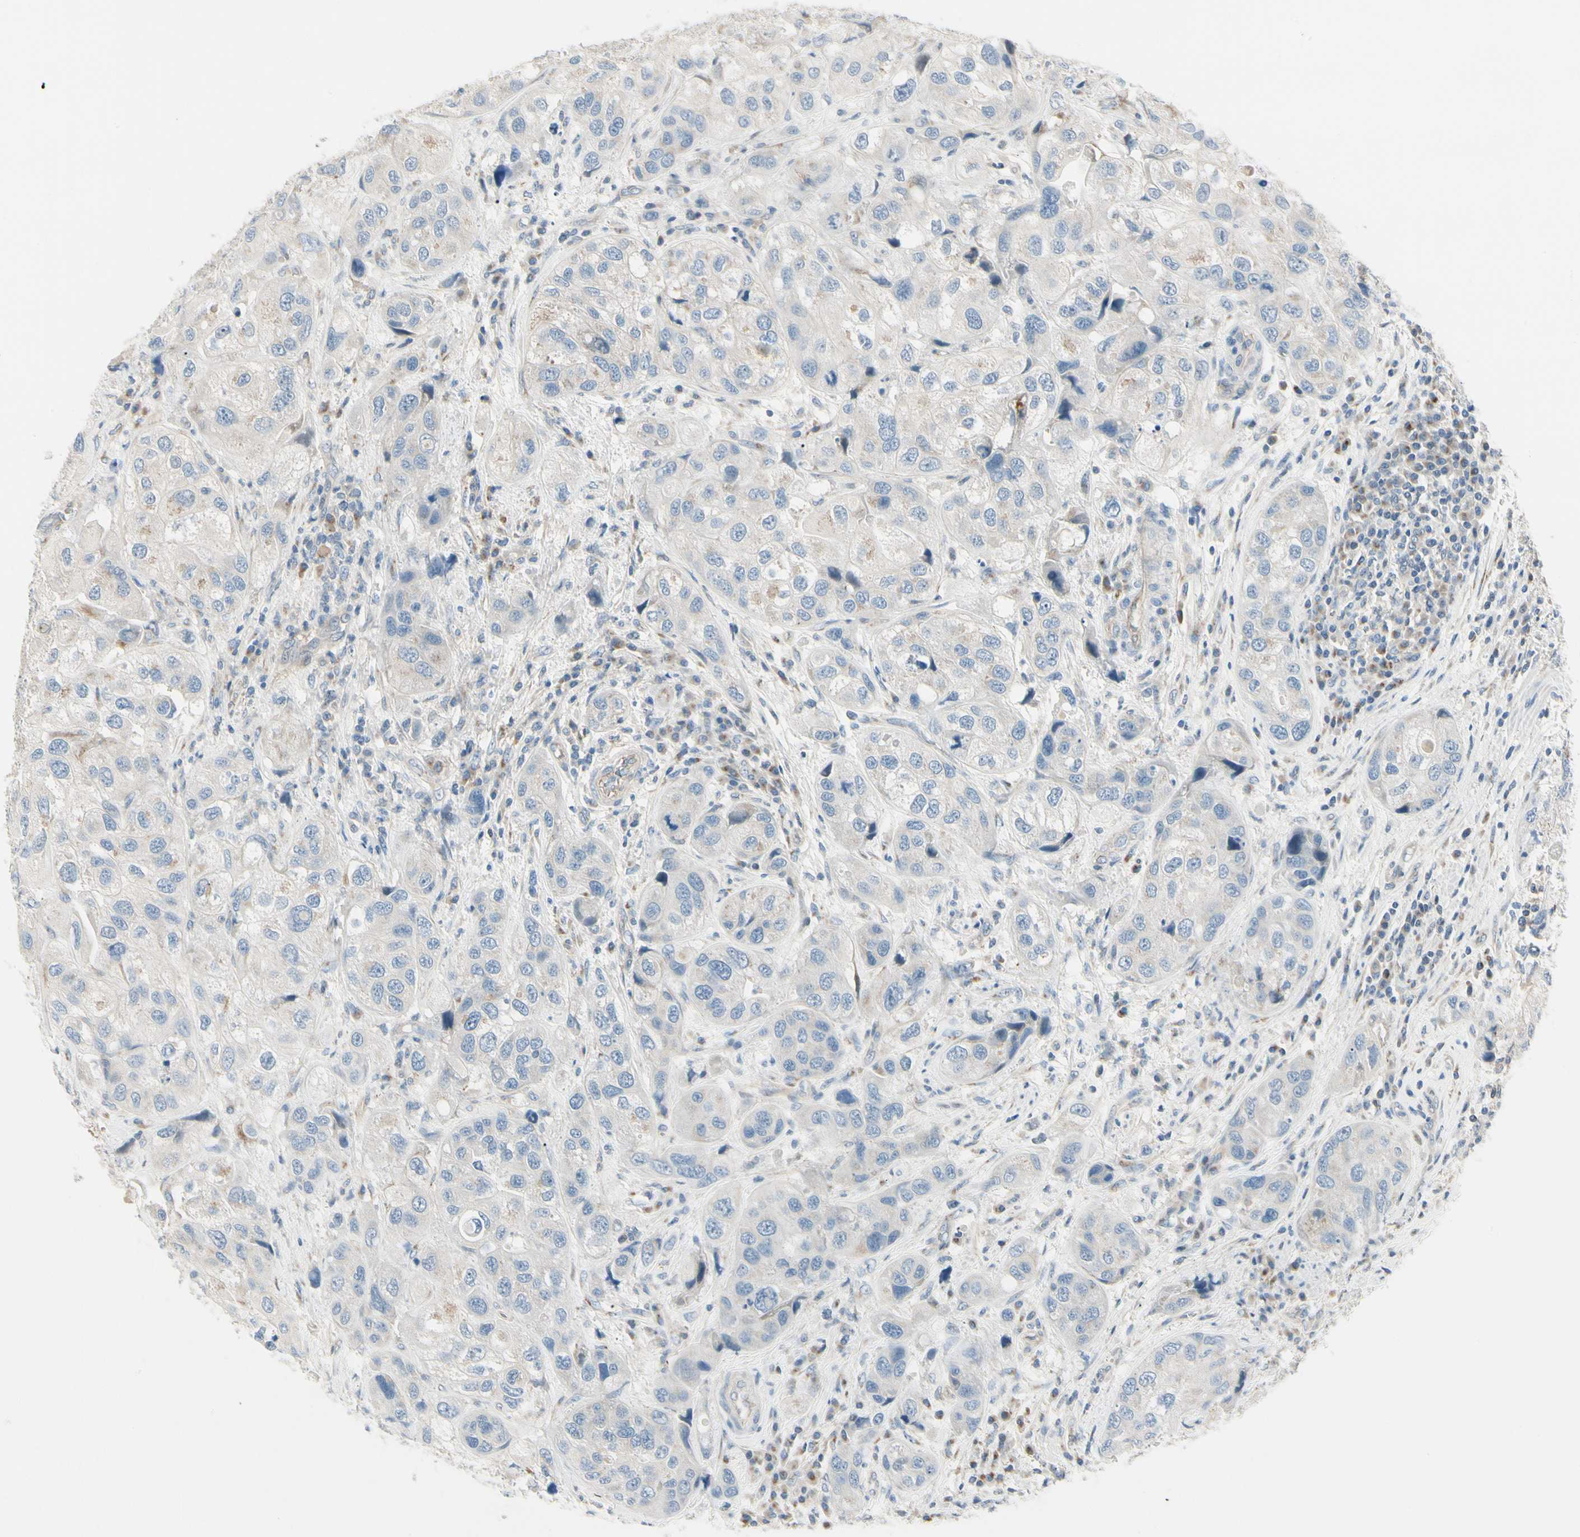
{"staining": {"intensity": "weak", "quantity": "<25%", "location": "cytoplasmic/membranous"}, "tissue": "urothelial cancer", "cell_type": "Tumor cells", "image_type": "cancer", "snomed": [{"axis": "morphology", "description": "Urothelial carcinoma, High grade"}, {"axis": "topography", "description": "Urinary bladder"}], "caption": "Histopathology image shows no significant protein expression in tumor cells of high-grade urothelial carcinoma.", "gene": "ABCA3", "patient": {"sex": "female", "age": 64}}